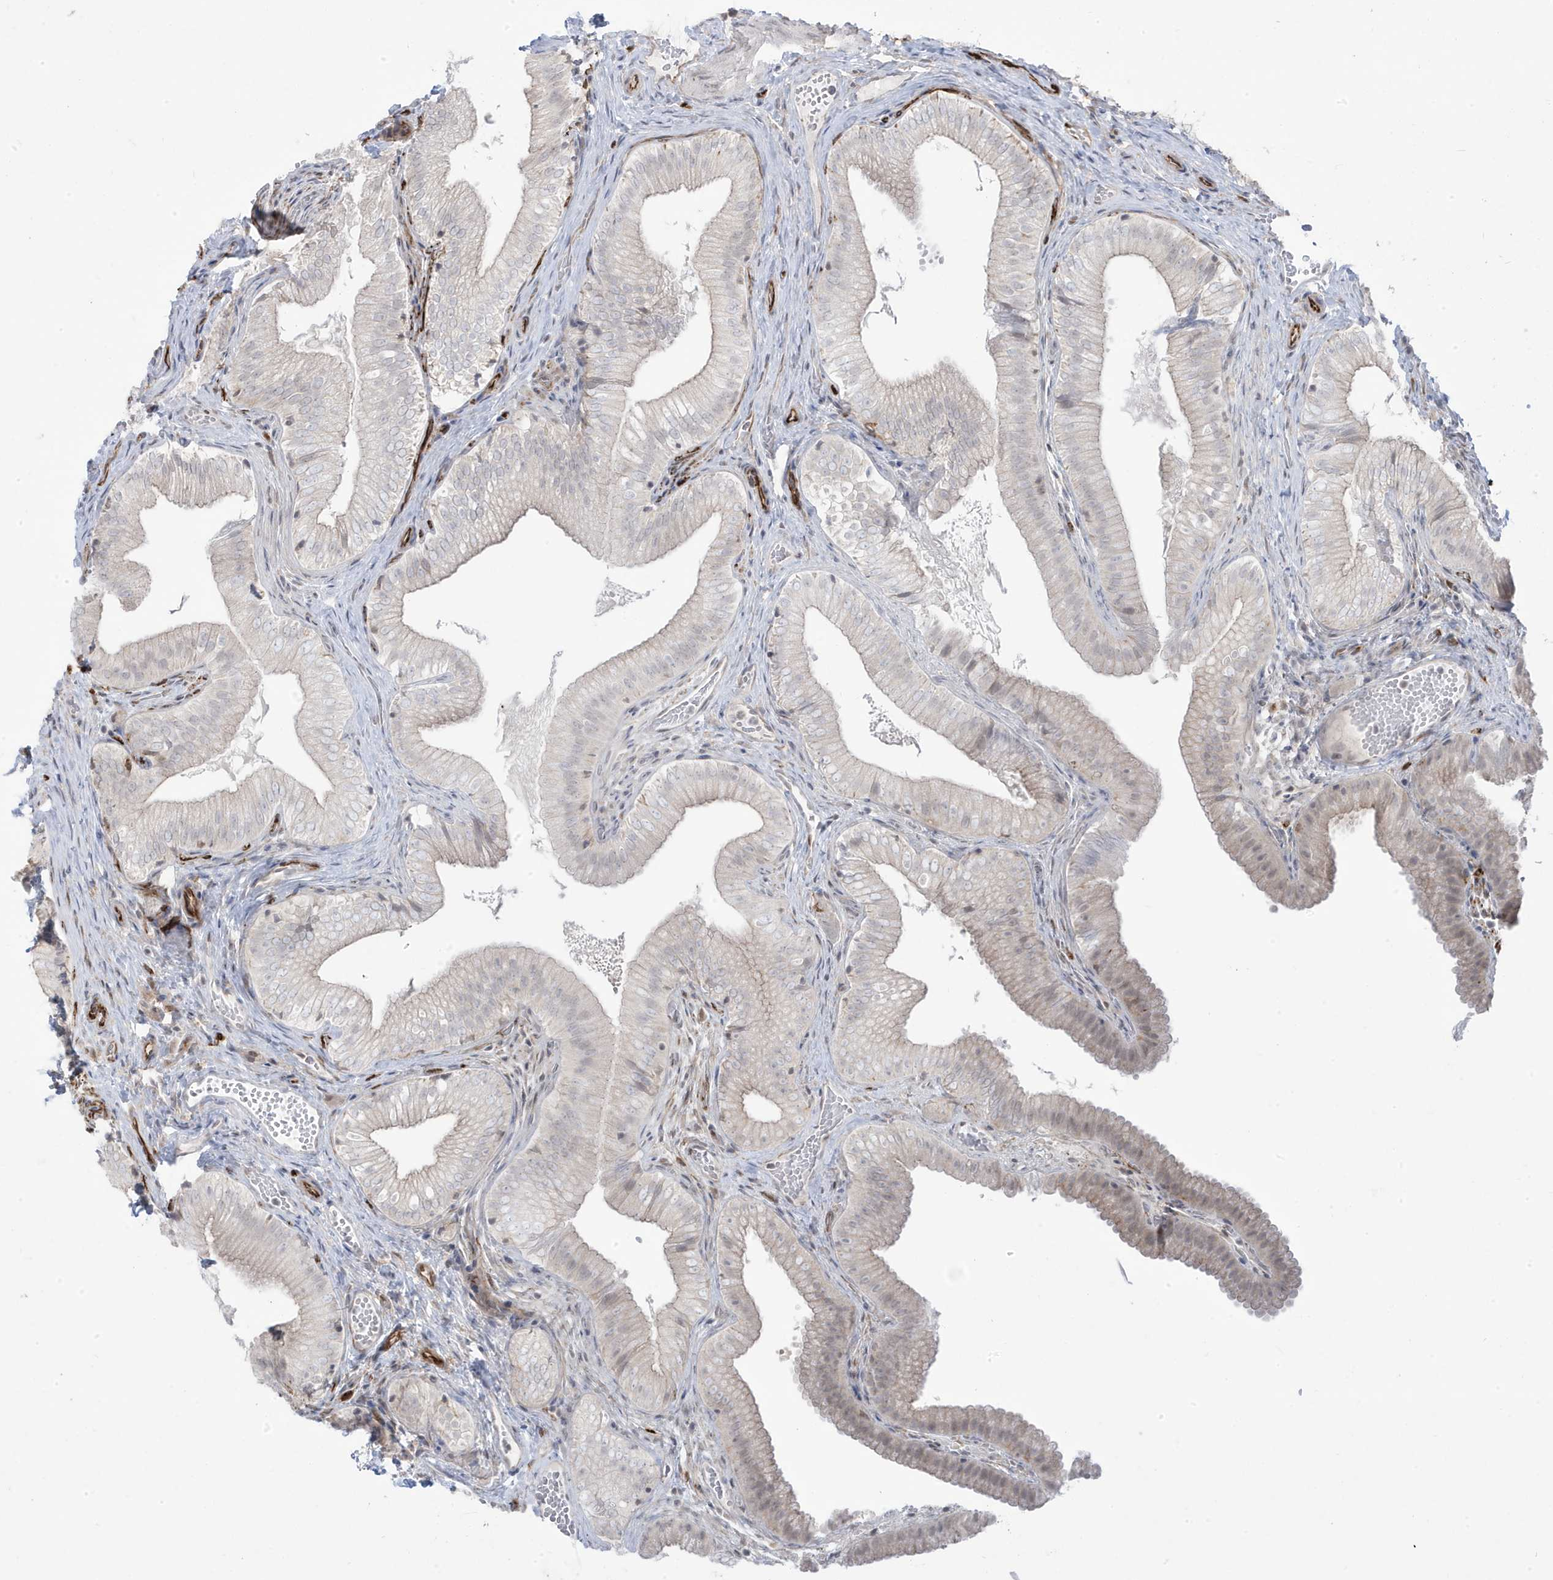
{"staining": {"intensity": "weak", "quantity": "25%-75%", "location": "cytoplasmic/membranous,nuclear"}, "tissue": "gallbladder", "cell_type": "Glandular cells", "image_type": "normal", "snomed": [{"axis": "morphology", "description": "Normal tissue, NOS"}, {"axis": "topography", "description": "Gallbladder"}], "caption": "High-power microscopy captured an IHC histopathology image of normal gallbladder, revealing weak cytoplasmic/membranous,nuclear expression in about 25%-75% of glandular cells.", "gene": "ADAMTSL3", "patient": {"sex": "female", "age": 30}}